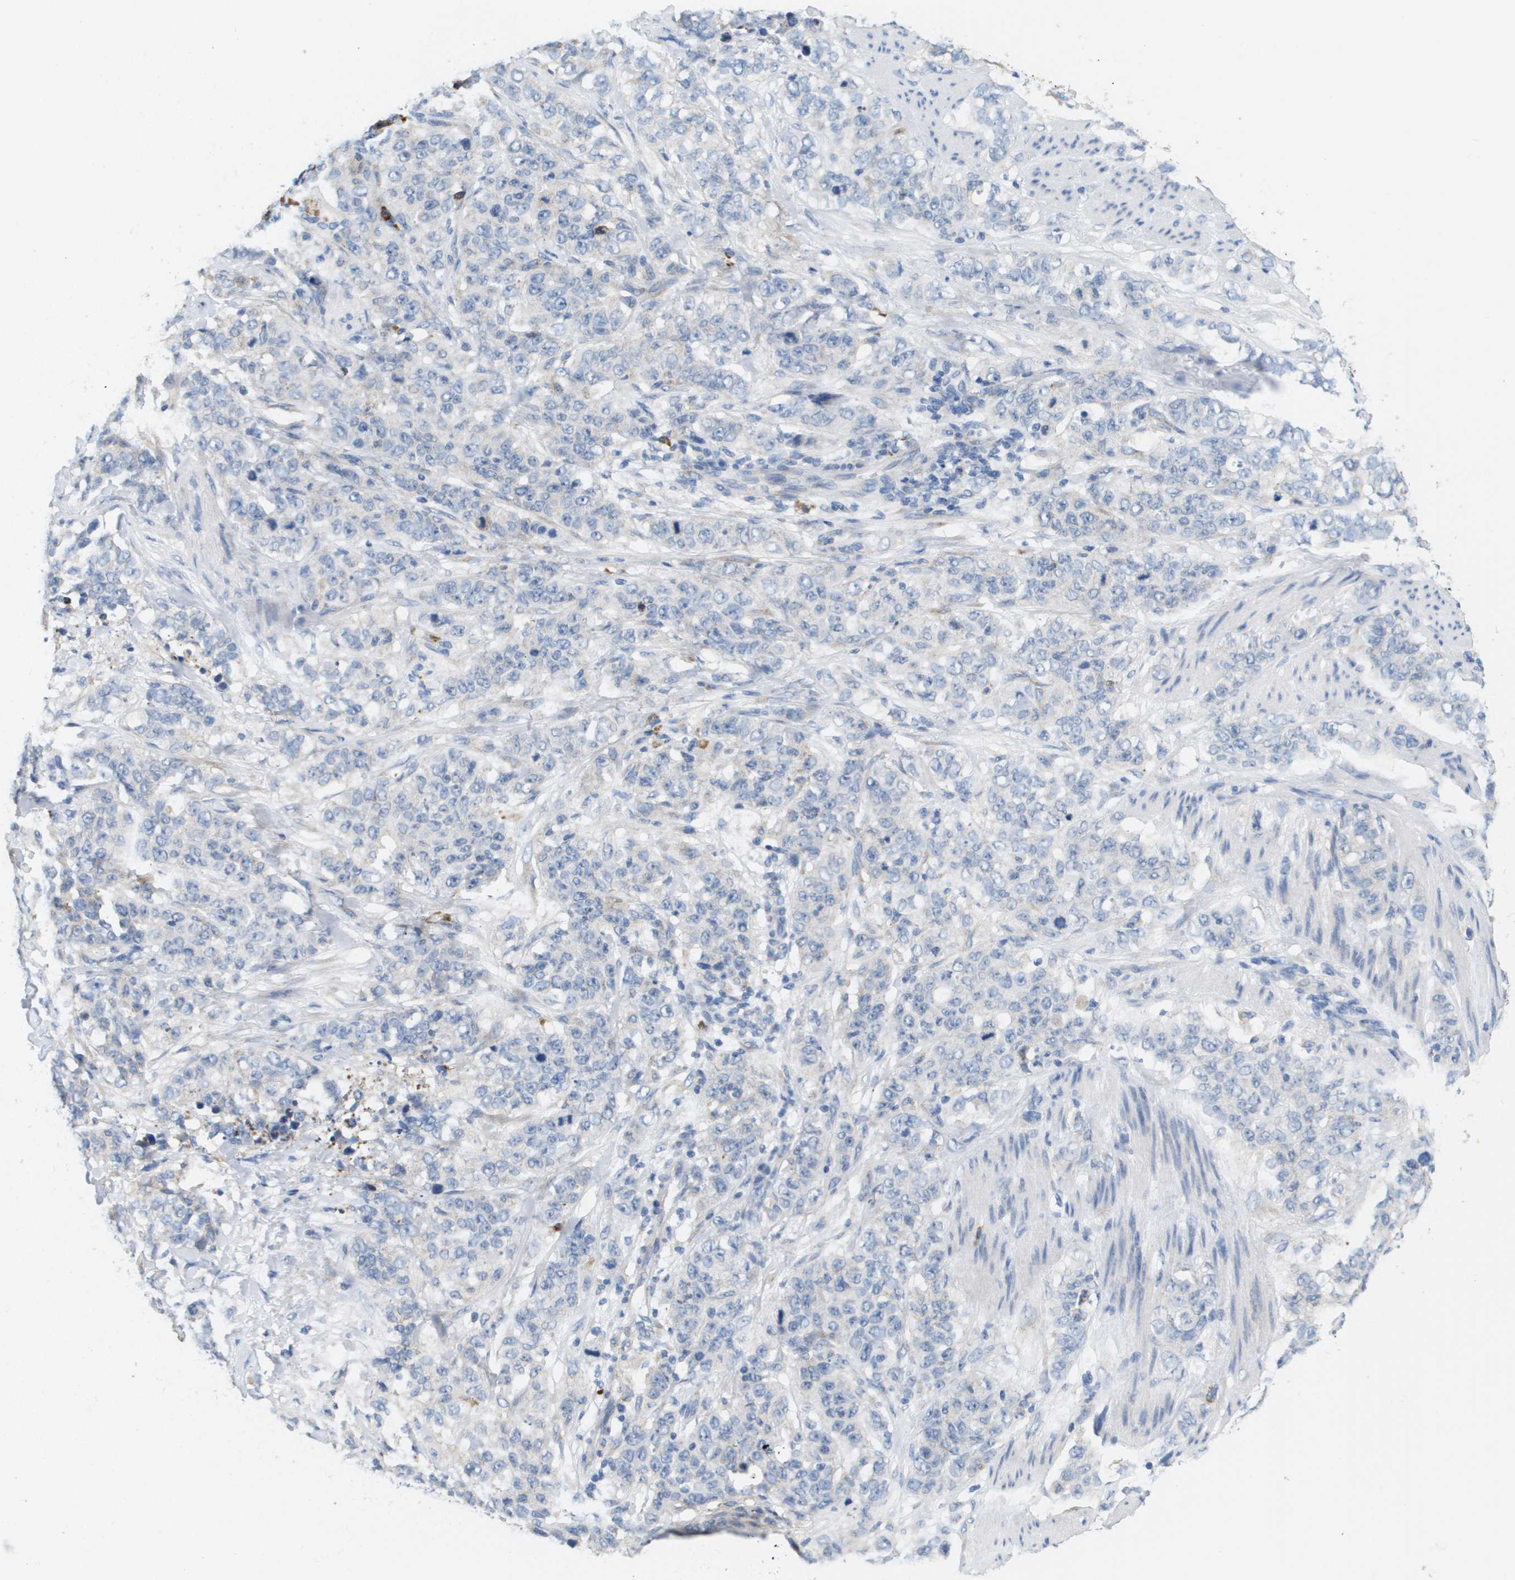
{"staining": {"intensity": "negative", "quantity": "none", "location": "none"}, "tissue": "stomach cancer", "cell_type": "Tumor cells", "image_type": "cancer", "snomed": [{"axis": "morphology", "description": "Adenocarcinoma, NOS"}, {"axis": "topography", "description": "Stomach"}], "caption": "A histopathology image of human stomach cancer (adenocarcinoma) is negative for staining in tumor cells.", "gene": "CD3G", "patient": {"sex": "male", "age": 48}}